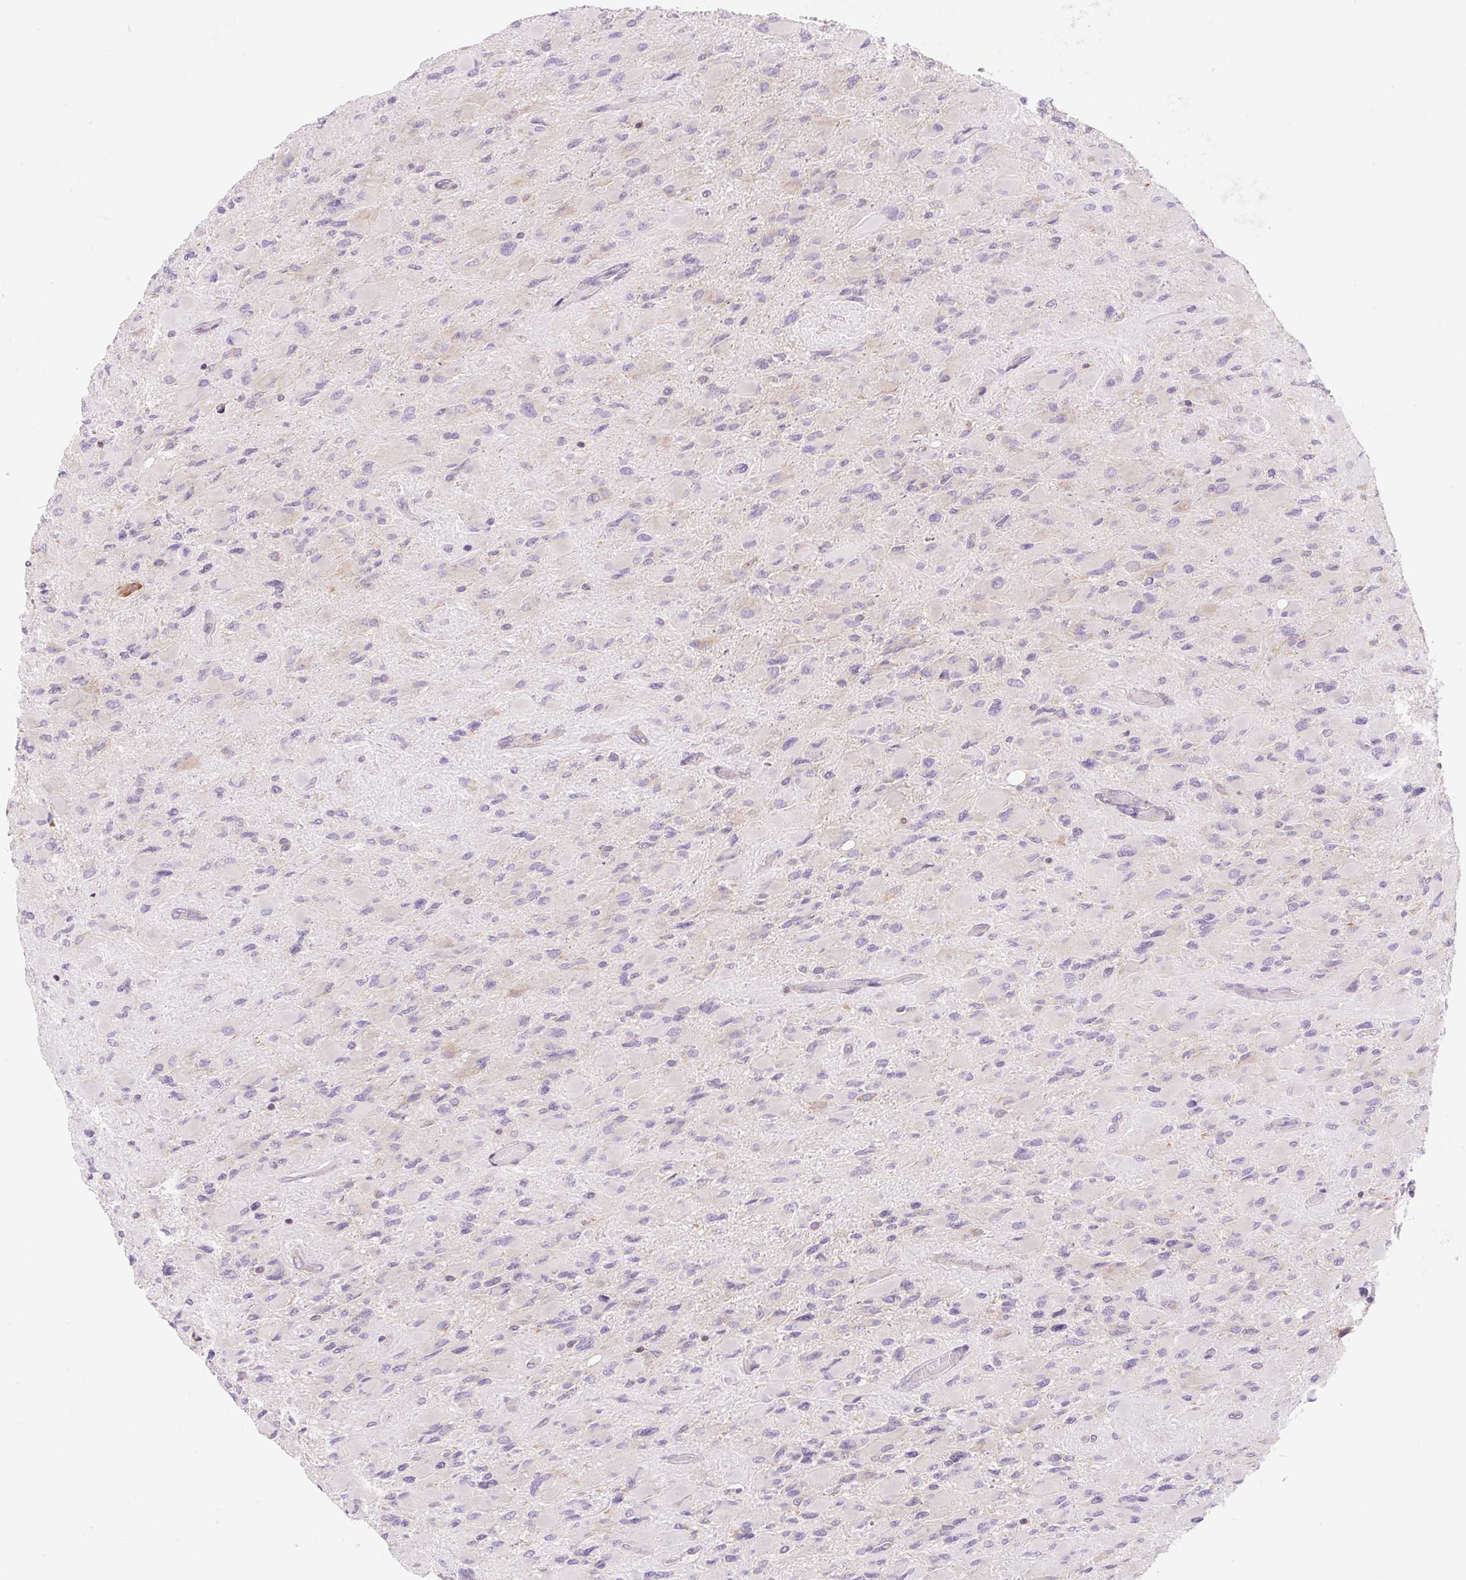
{"staining": {"intensity": "negative", "quantity": "none", "location": "none"}, "tissue": "glioma", "cell_type": "Tumor cells", "image_type": "cancer", "snomed": [{"axis": "morphology", "description": "Glioma, malignant, High grade"}, {"axis": "topography", "description": "Cerebral cortex"}], "caption": "Protein analysis of malignant high-grade glioma reveals no significant staining in tumor cells.", "gene": "RPL18A", "patient": {"sex": "female", "age": 36}}